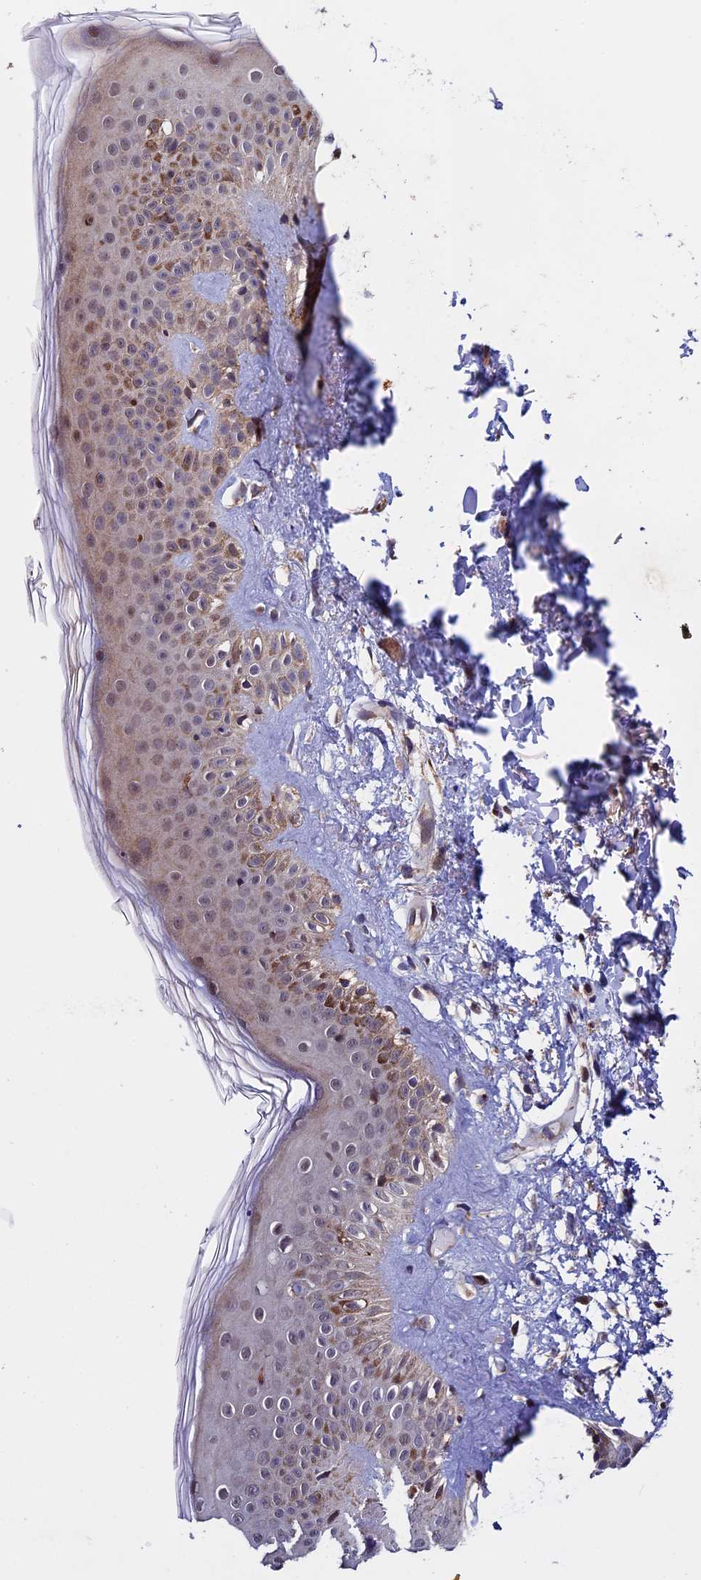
{"staining": {"intensity": "moderate", "quantity": "25%-75%", "location": "cytoplasmic/membranous"}, "tissue": "skin", "cell_type": "Fibroblasts", "image_type": "normal", "snomed": [{"axis": "morphology", "description": "Normal tissue, NOS"}, {"axis": "topography", "description": "Skin"}], "caption": "Protein expression analysis of benign skin shows moderate cytoplasmic/membranous staining in approximately 25%-75% of fibroblasts.", "gene": "RNF17", "patient": {"sex": "female", "age": 58}}